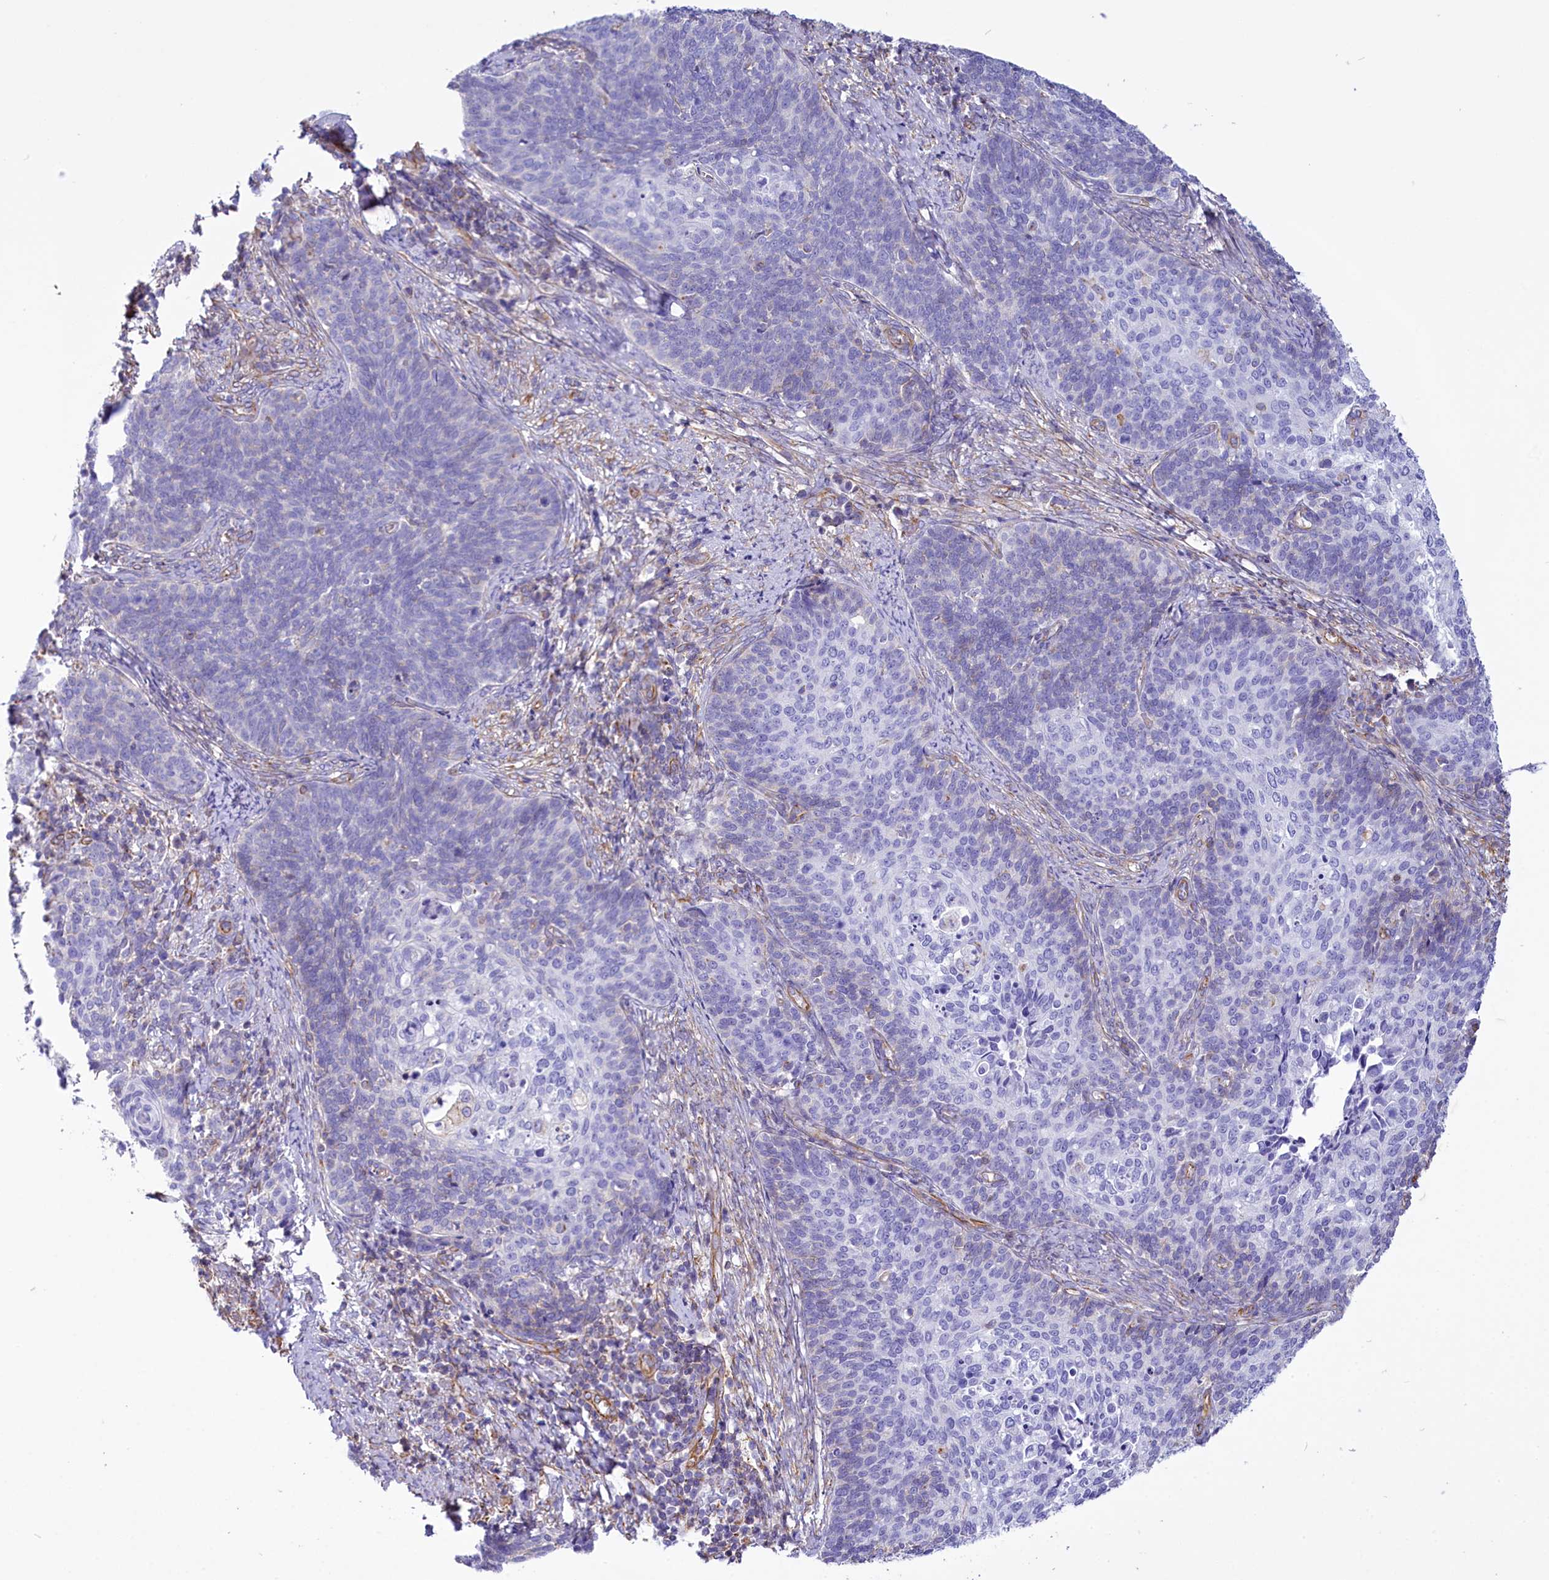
{"staining": {"intensity": "negative", "quantity": "none", "location": "none"}, "tissue": "cervical cancer", "cell_type": "Tumor cells", "image_type": "cancer", "snomed": [{"axis": "morphology", "description": "Squamous cell carcinoma, NOS"}, {"axis": "topography", "description": "Cervix"}], "caption": "The image shows no staining of tumor cells in squamous cell carcinoma (cervical). Brightfield microscopy of IHC stained with DAB (brown) and hematoxylin (blue), captured at high magnification.", "gene": "CD99", "patient": {"sex": "female", "age": 39}}